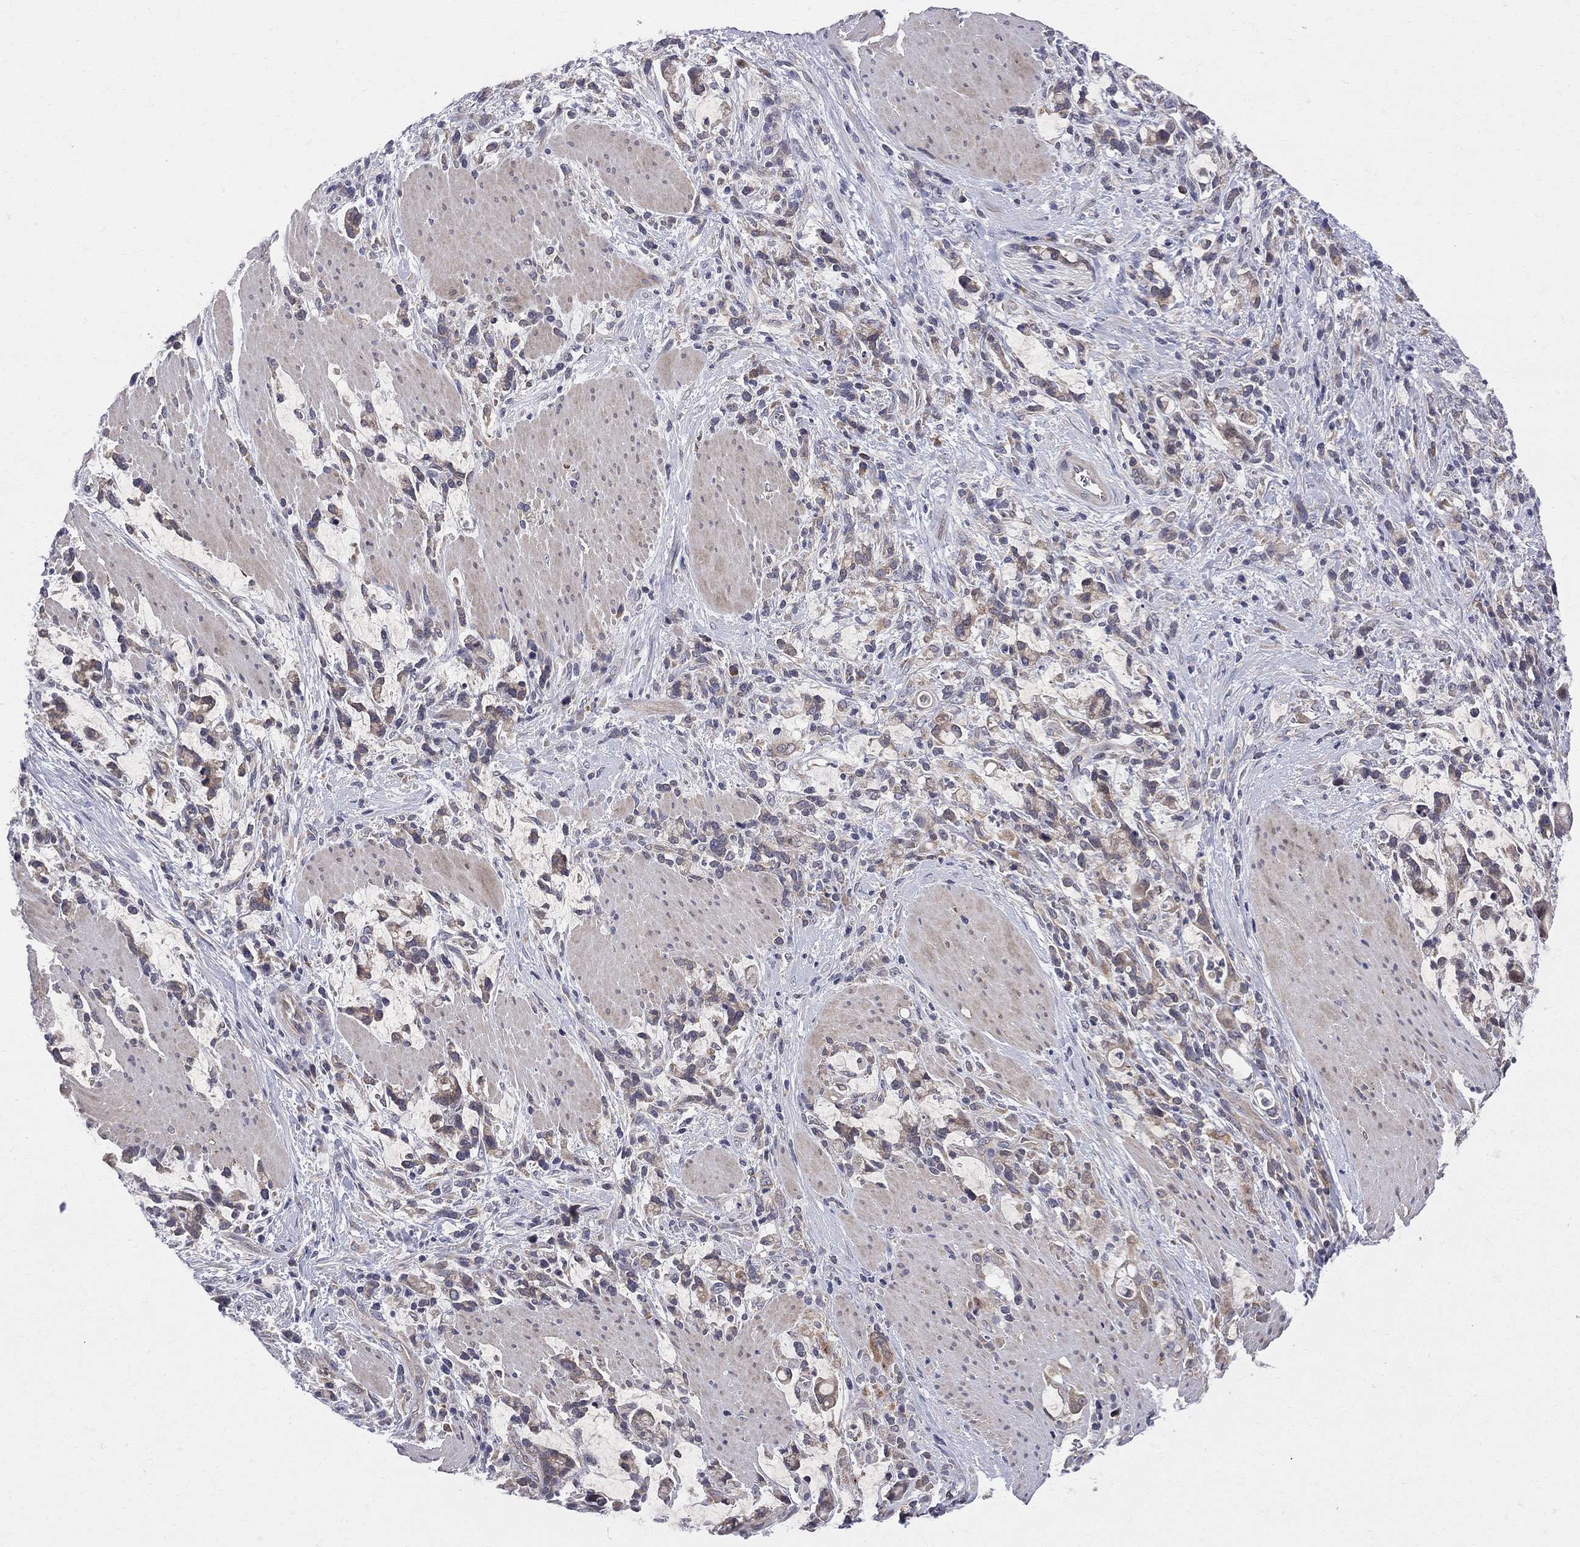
{"staining": {"intensity": "weak", "quantity": ">75%", "location": "cytoplasmic/membranous"}, "tissue": "stomach cancer", "cell_type": "Tumor cells", "image_type": "cancer", "snomed": [{"axis": "morphology", "description": "Adenocarcinoma, NOS"}, {"axis": "topography", "description": "Stomach"}], "caption": "Immunohistochemical staining of human stomach cancer displays low levels of weak cytoplasmic/membranous positivity in about >75% of tumor cells.", "gene": "CNOT11", "patient": {"sex": "female", "age": 57}}